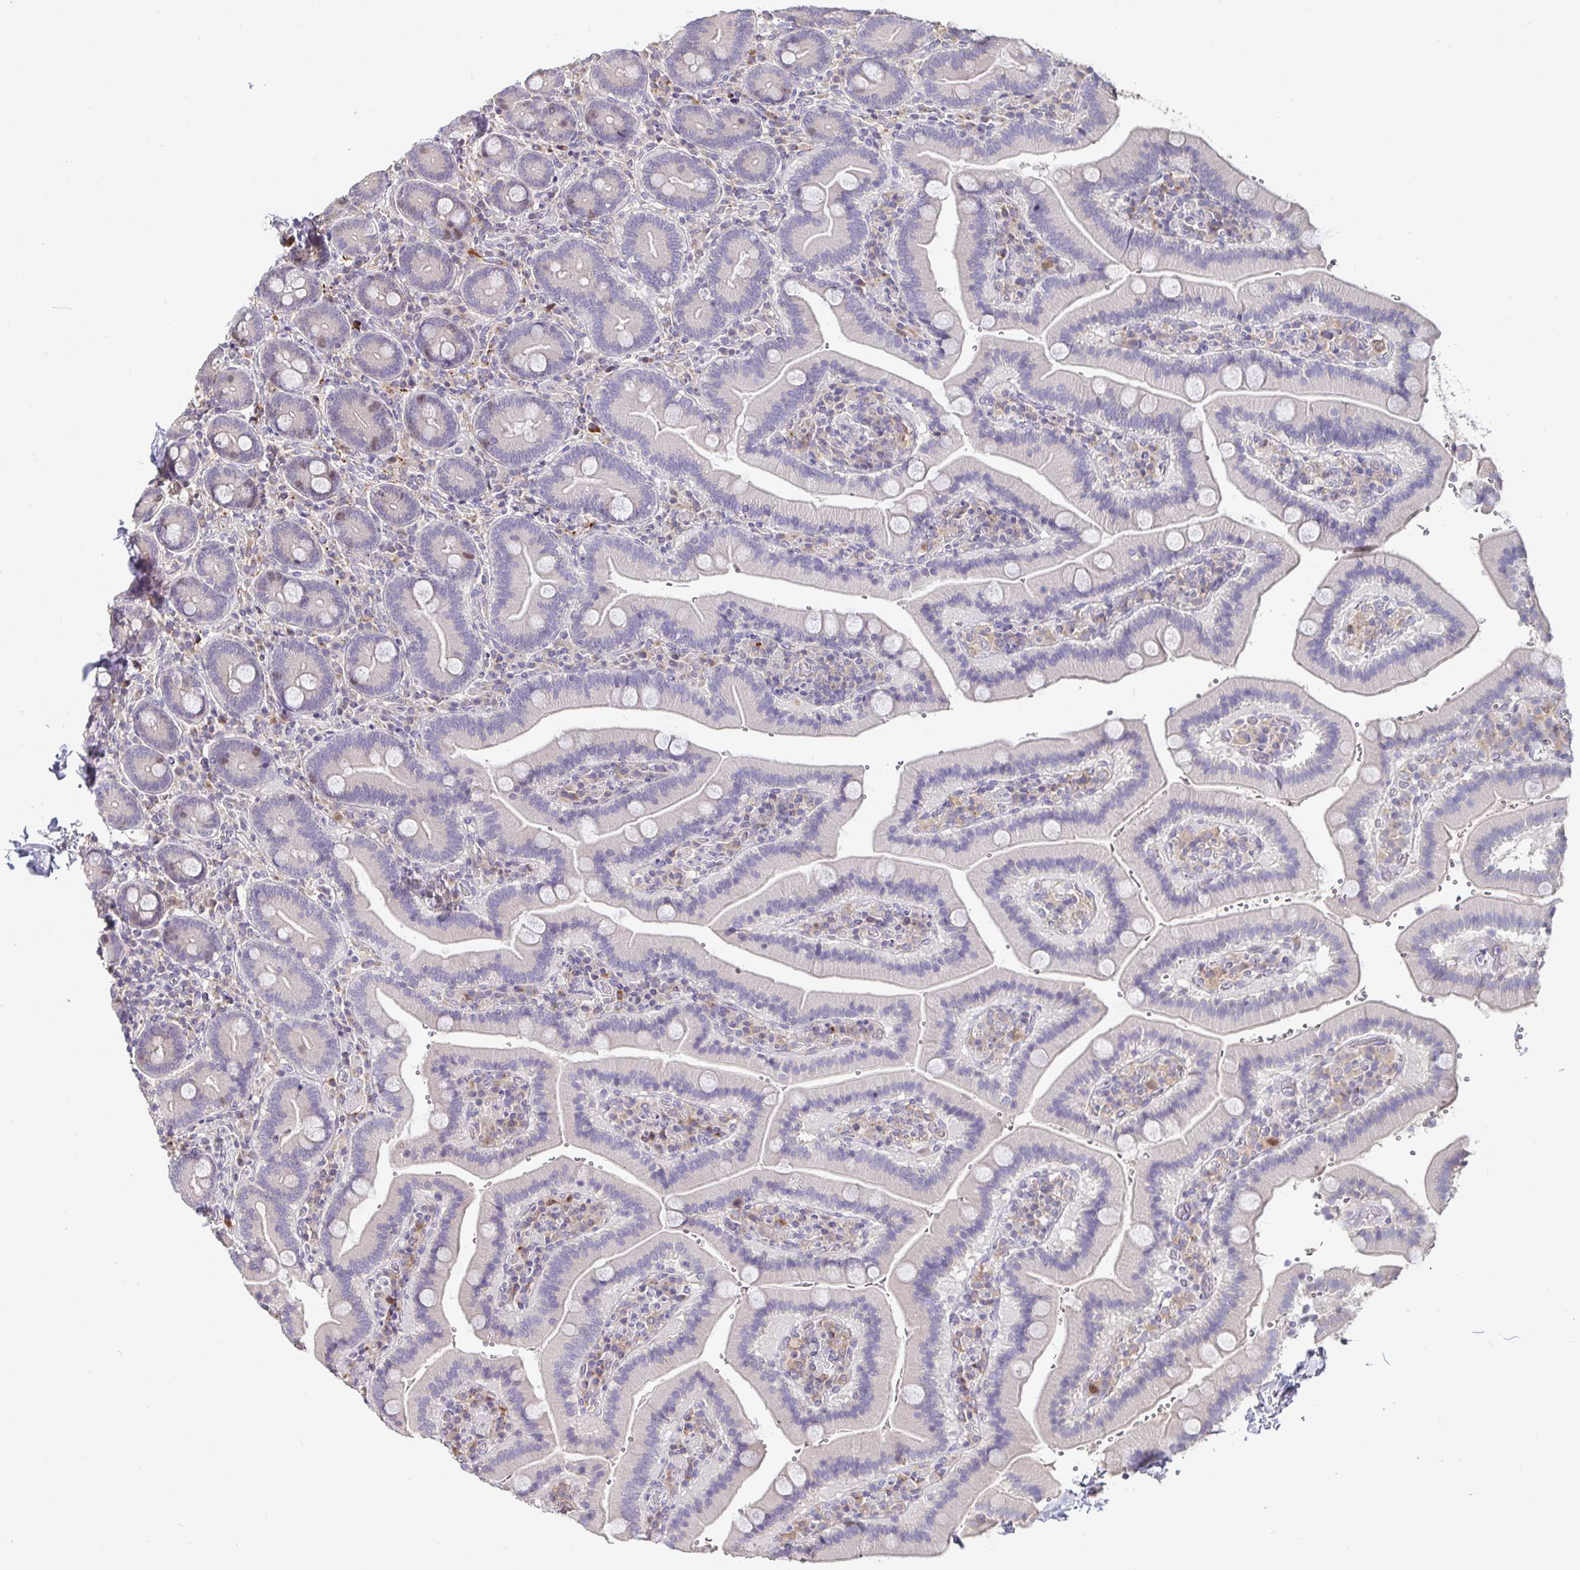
{"staining": {"intensity": "negative", "quantity": "none", "location": "none"}, "tissue": "duodenum", "cell_type": "Glandular cells", "image_type": "normal", "snomed": [{"axis": "morphology", "description": "Normal tissue, NOS"}, {"axis": "topography", "description": "Duodenum"}], "caption": "Protein analysis of unremarkable duodenum shows no significant staining in glandular cells. Brightfield microscopy of immunohistochemistry (IHC) stained with DAB (3,3'-diaminobenzidine) (brown) and hematoxylin (blue), captured at high magnification.", "gene": "ANLN", "patient": {"sex": "female", "age": 62}}